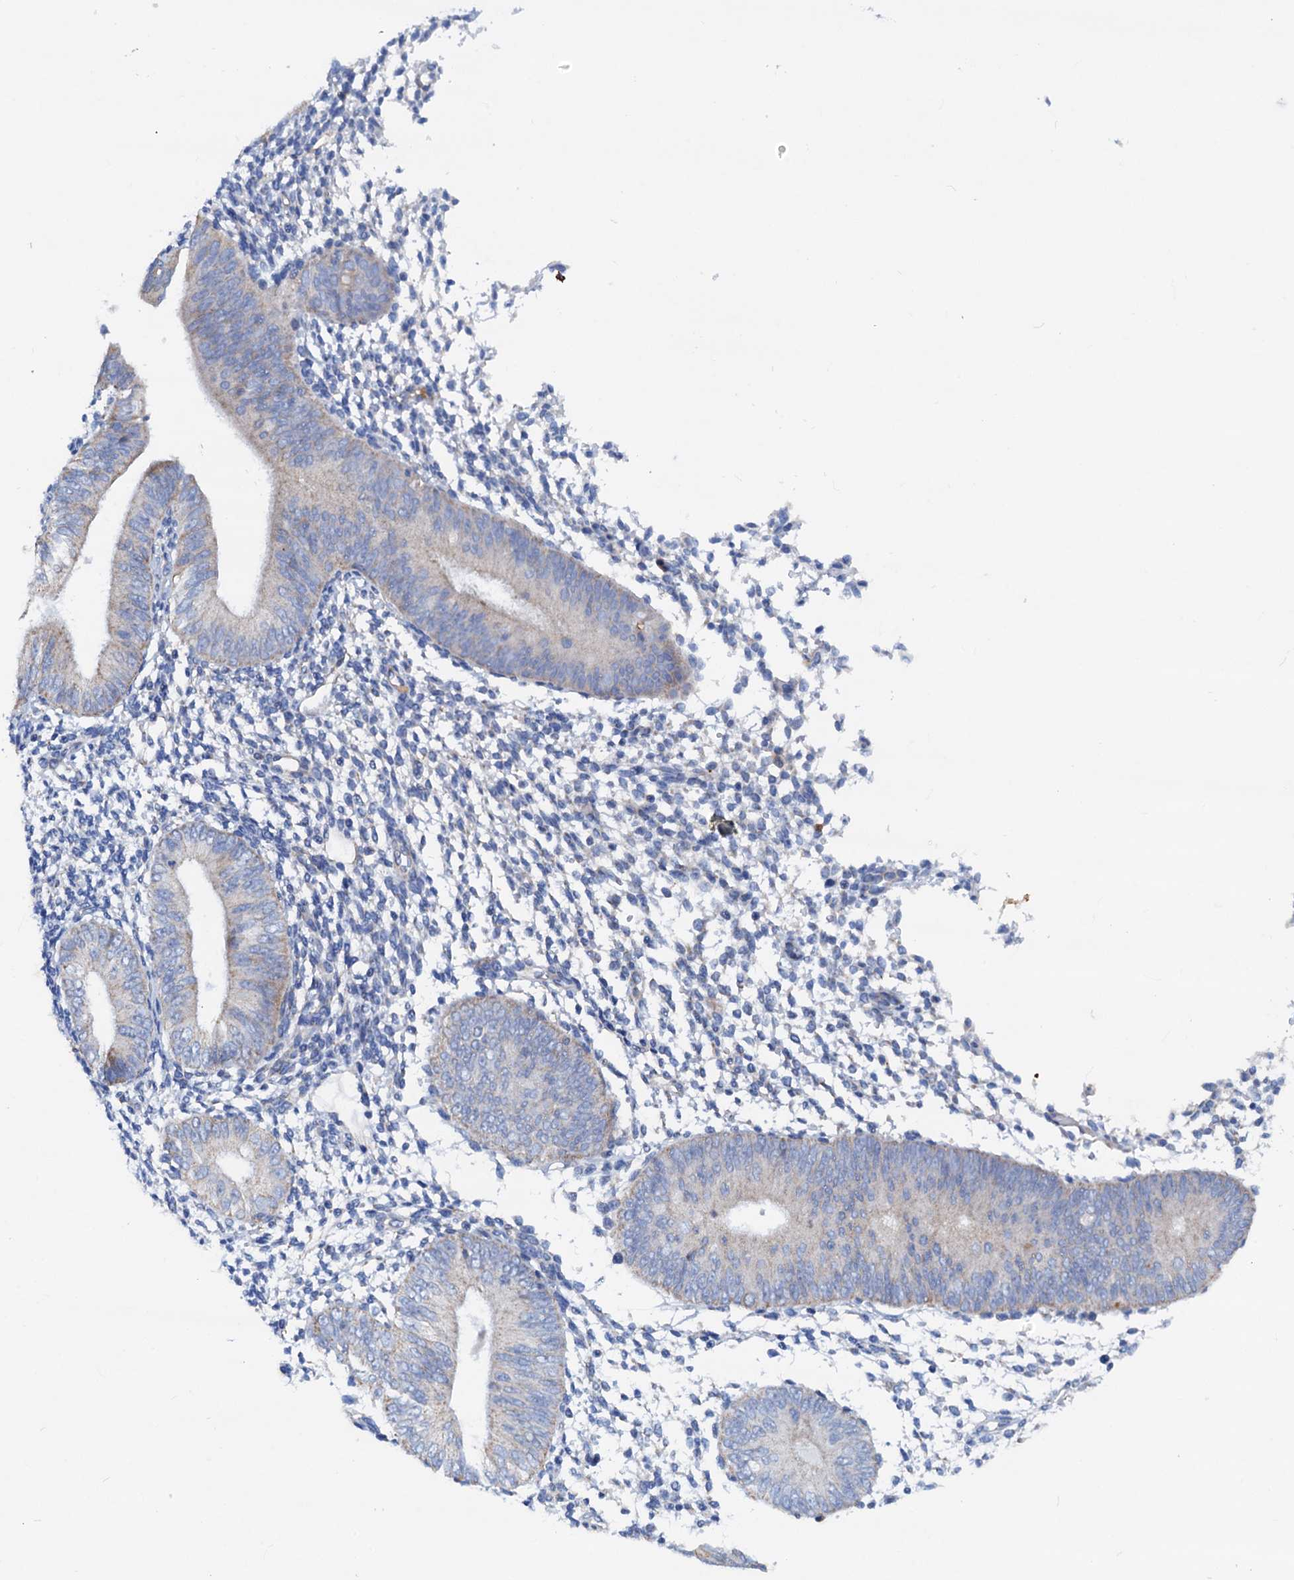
{"staining": {"intensity": "negative", "quantity": "none", "location": "none"}, "tissue": "endometrium", "cell_type": "Cells in endometrial stroma", "image_type": "normal", "snomed": [{"axis": "morphology", "description": "Normal tissue, NOS"}, {"axis": "topography", "description": "Uterus"}, {"axis": "topography", "description": "Endometrium"}], "caption": "Endometrium stained for a protein using IHC shows no expression cells in endometrial stroma.", "gene": "RASSF9", "patient": {"sex": "female", "age": 48}}